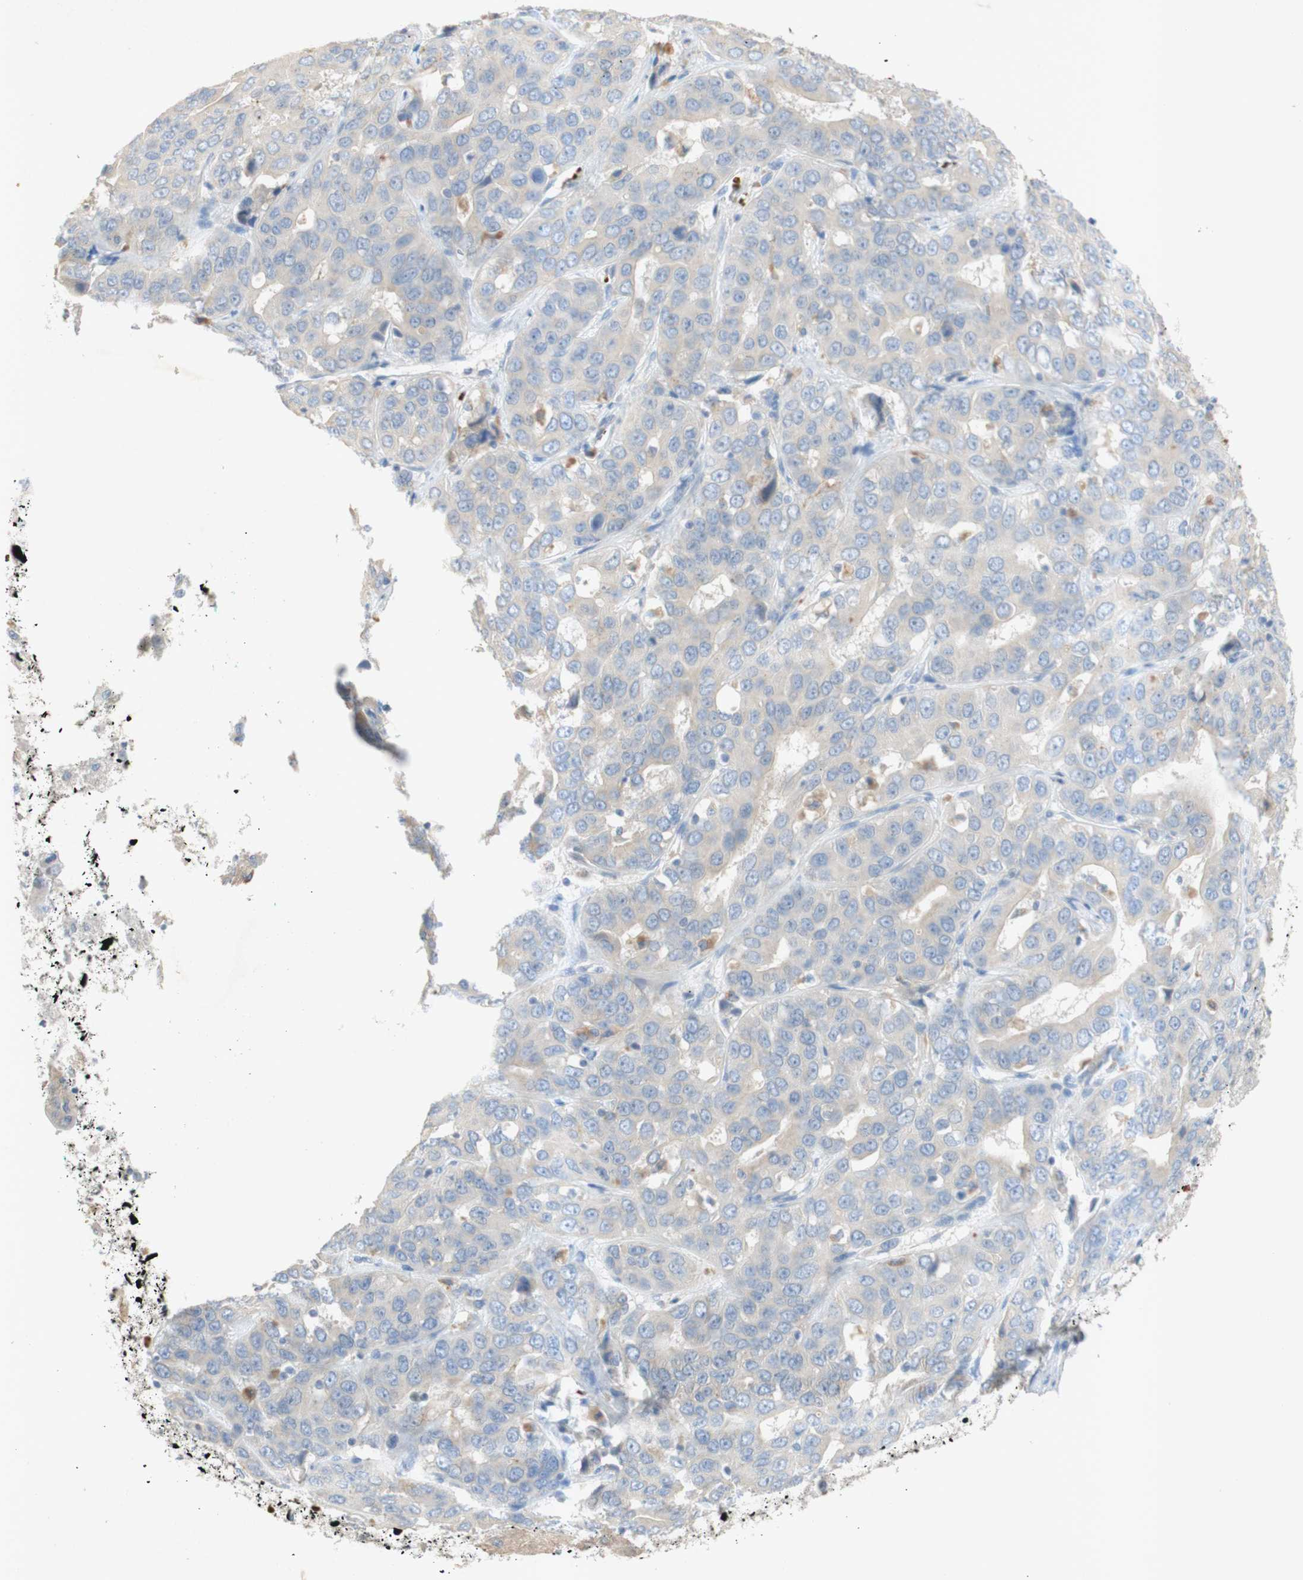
{"staining": {"intensity": "negative", "quantity": "none", "location": "none"}, "tissue": "liver cancer", "cell_type": "Tumor cells", "image_type": "cancer", "snomed": [{"axis": "morphology", "description": "Cholangiocarcinoma"}, {"axis": "topography", "description": "Liver"}], "caption": "Tumor cells show no significant positivity in liver cancer (cholangiocarcinoma). Nuclei are stained in blue.", "gene": "EPO", "patient": {"sex": "female", "age": 52}}